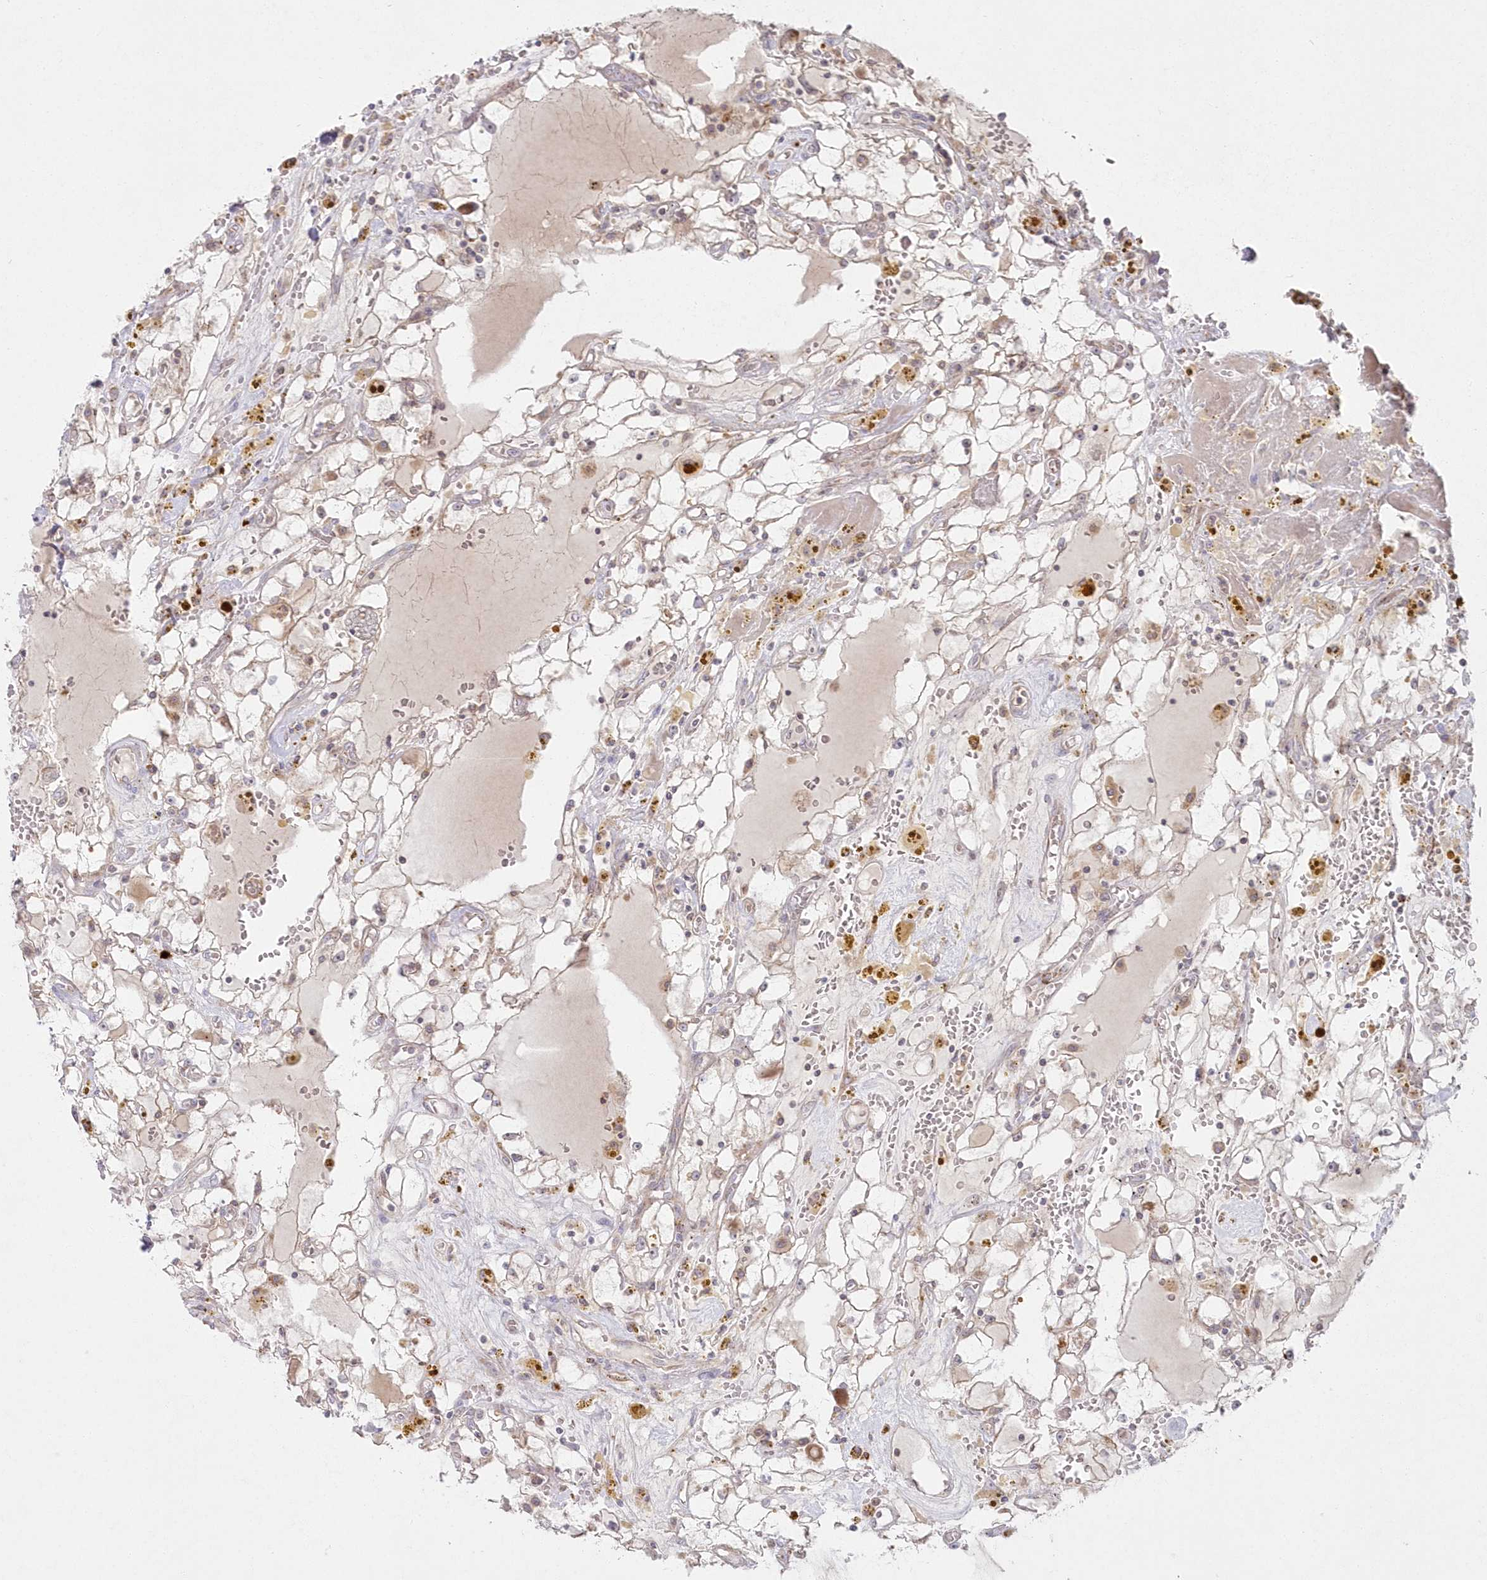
{"staining": {"intensity": "weak", "quantity": "<25%", "location": "cytoplasmic/membranous"}, "tissue": "renal cancer", "cell_type": "Tumor cells", "image_type": "cancer", "snomed": [{"axis": "morphology", "description": "Adenocarcinoma, NOS"}, {"axis": "topography", "description": "Kidney"}], "caption": "Renal adenocarcinoma was stained to show a protein in brown. There is no significant staining in tumor cells.", "gene": "ARSB", "patient": {"sex": "male", "age": 56}}